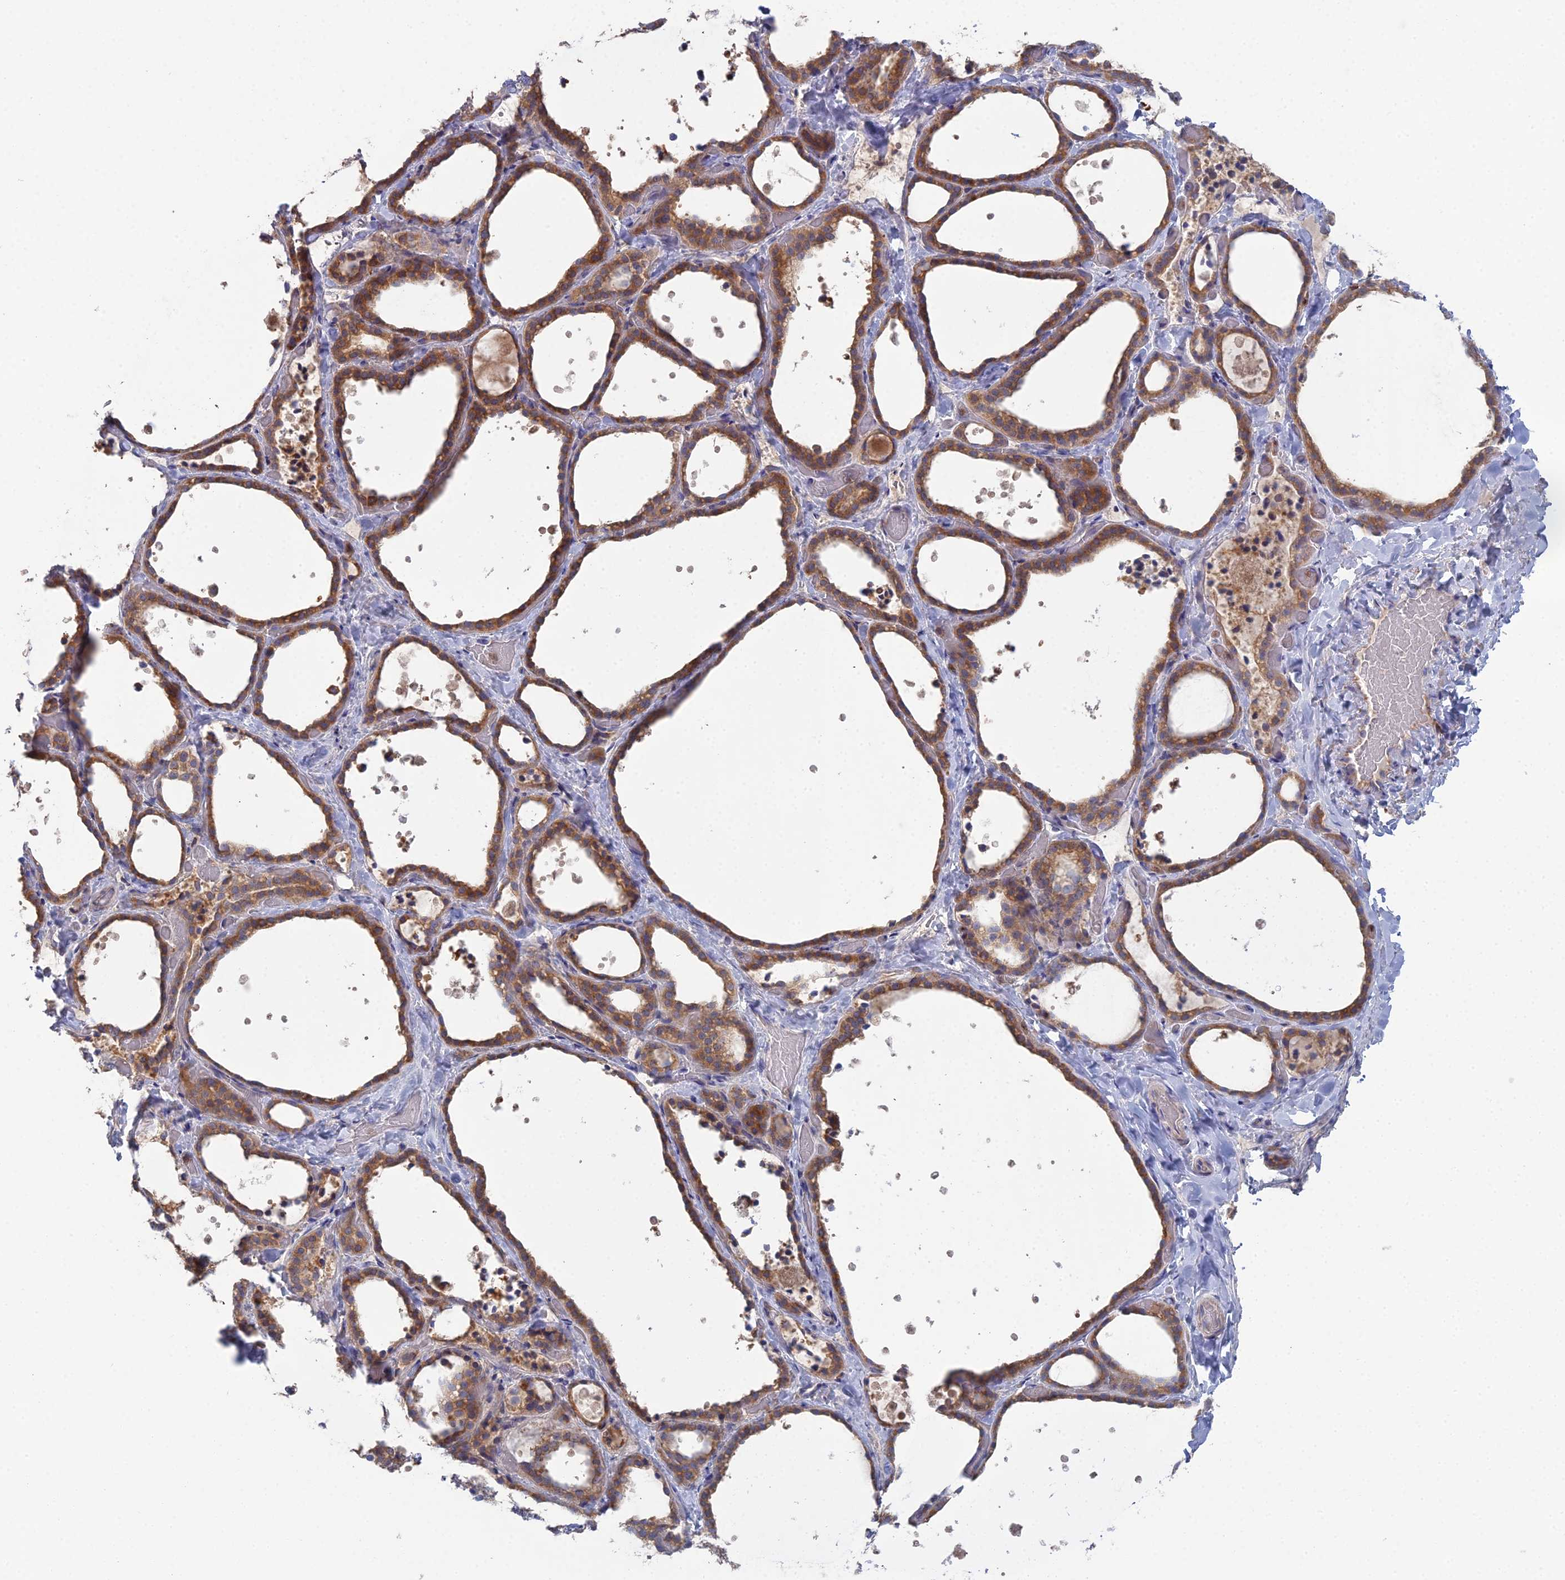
{"staining": {"intensity": "moderate", "quantity": ">75%", "location": "cytoplasmic/membranous"}, "tissue": "thyroid gland", "cell_type": "Glandular cells", "image_type": "normal", "snomed": [{"axis": "morphology", "description": "Normal tissue, NOS"}, {"axis": "topography", "description": "Thyroid gland"}], "caption": "Moderate cytoplasmic/membranous staining for a protein is identified in about >75% of glandular cells of normal thyroid gland using immunohistochemistry.", "gene": "TRAPPC6A", "patient": {"sex": "female", "age": 44}}